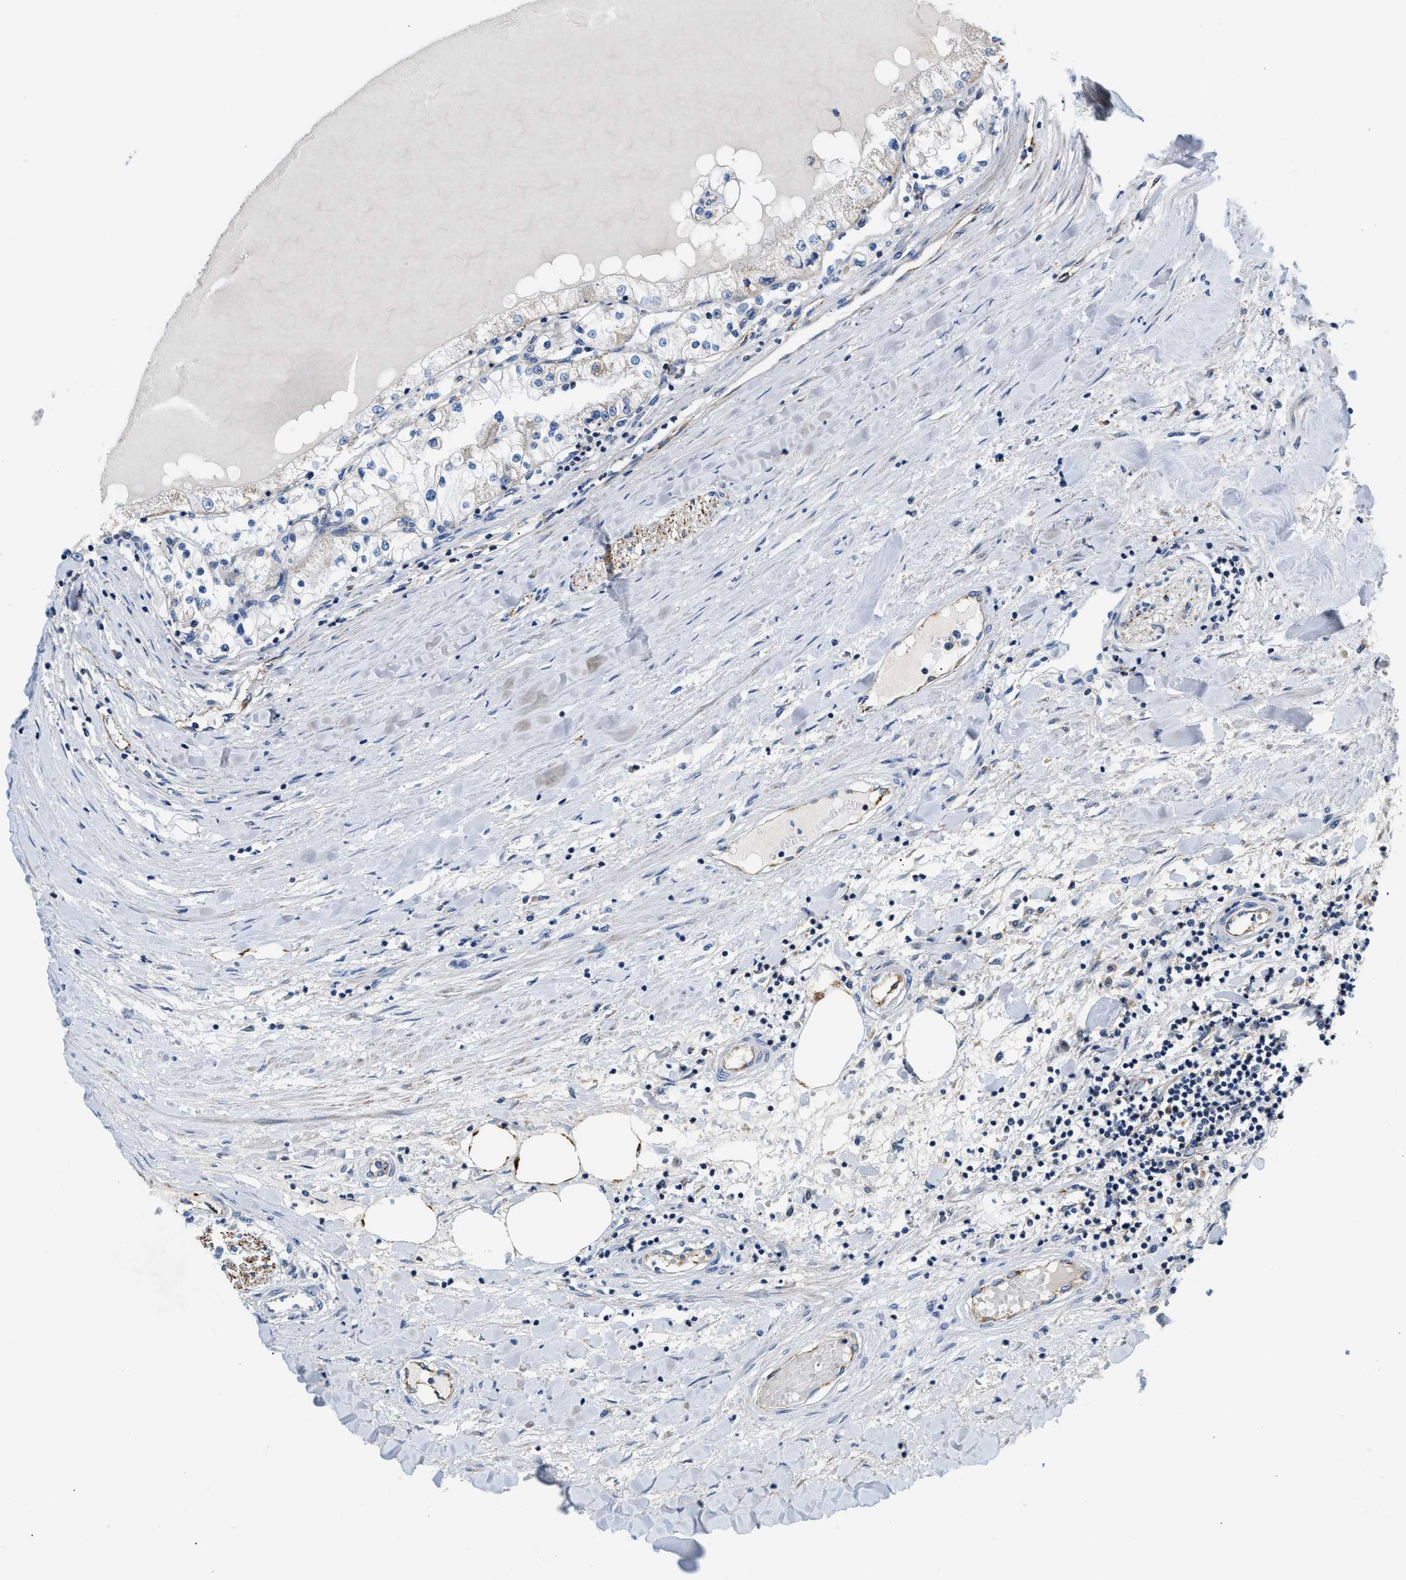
{"staining": {"intensity": "negative", "quantity": "none", "location": "none"}, "tissue": "renal cancer", "cell_type": "Tumor cells", "image_type": "cancer", "snomed": [{"axis": "morphology", "description": "Adenocarcinoma, NOS"}, {"axis": "topography", "description": "Kidney"}], "caption": "Tumor cells are negative for protein expression in human renal adenocarcinoma. (DAB IHC, high magnification).", "gene": "CCM2", "patient": {"sex": "male", "age": 68}}